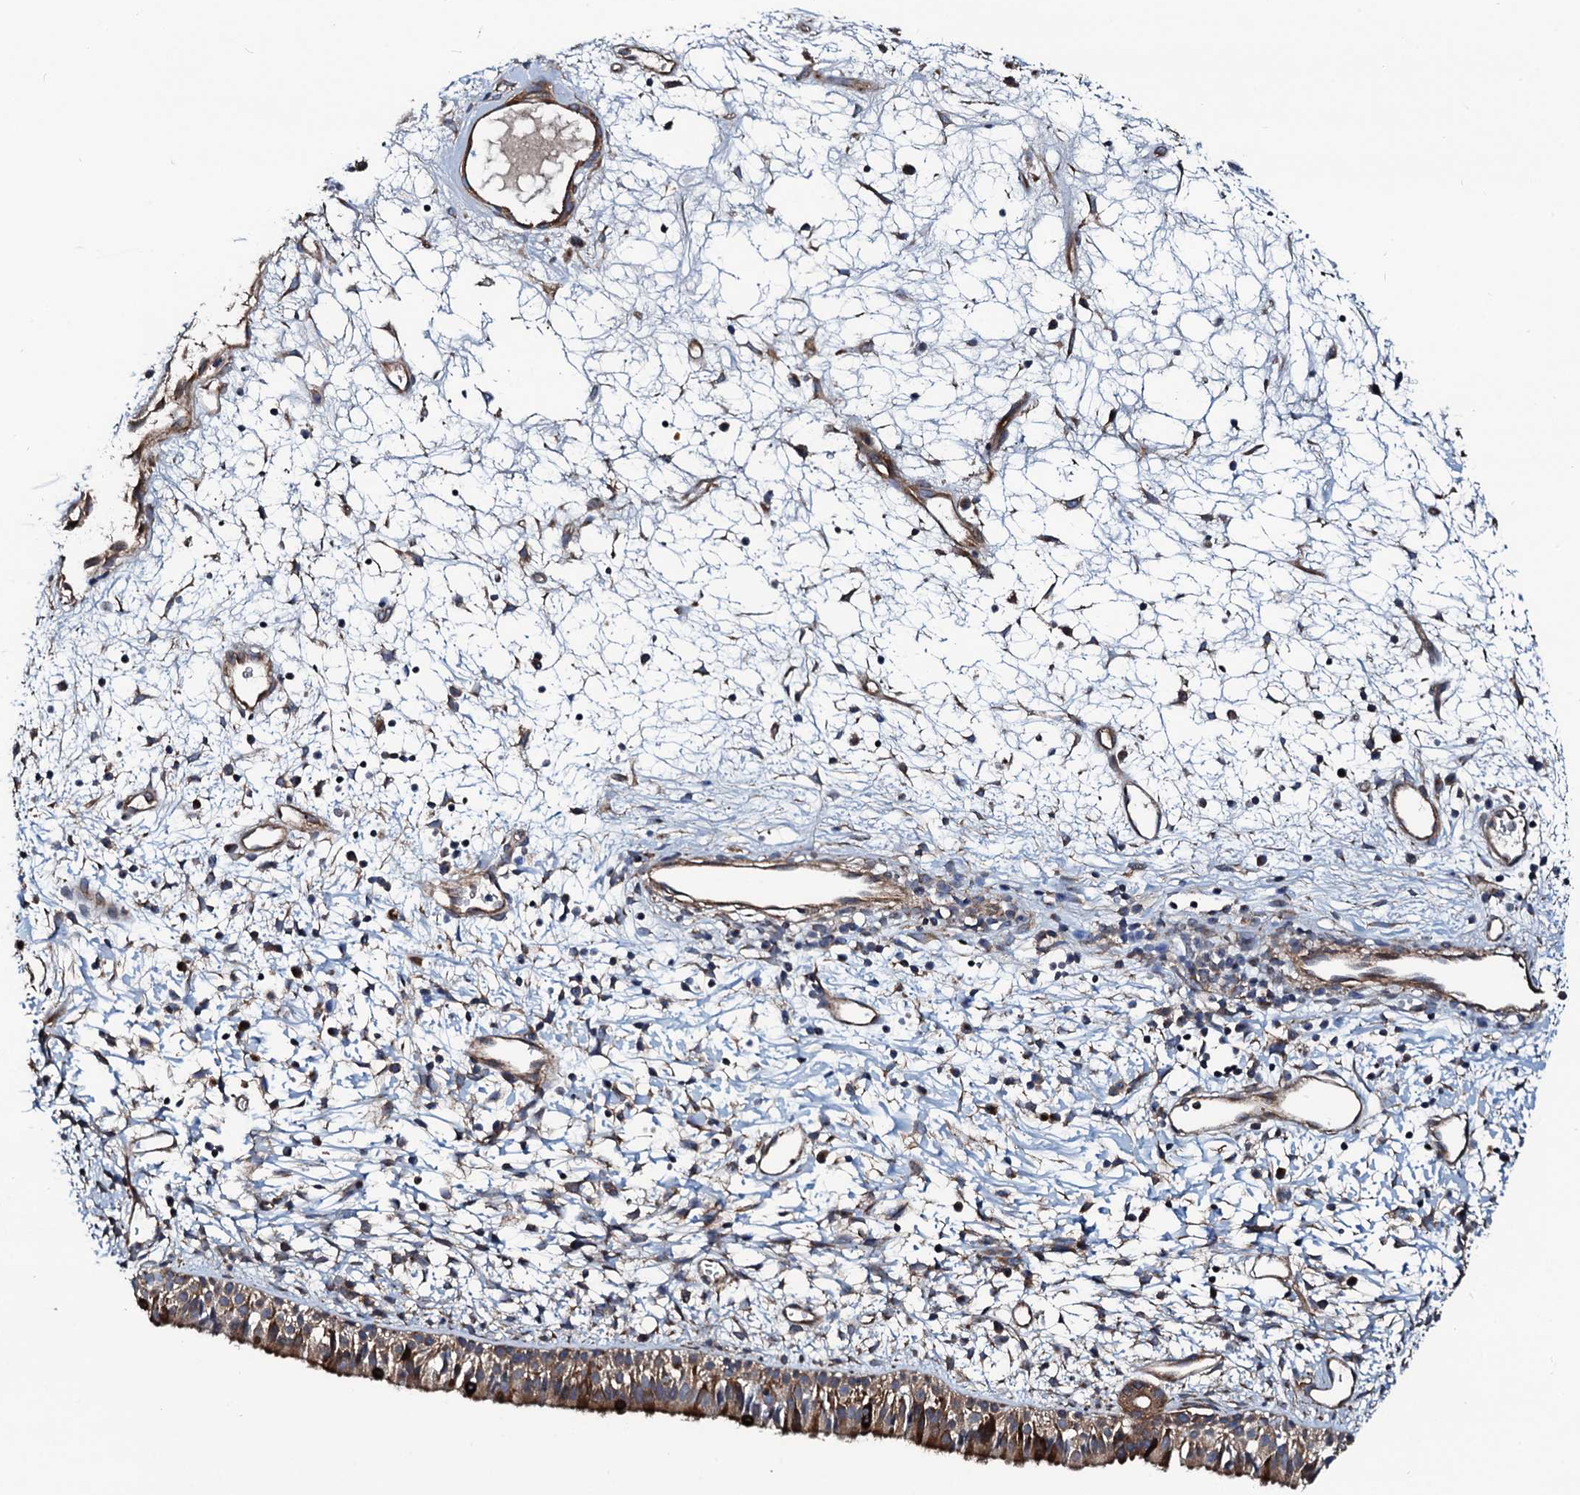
{"staining": {"intensity": "moderate", "quantity": ">75%", "location": "cytoplasmic/membranous"}, "tissue": "nasopharynx", "cell_type": "Respiratory epithelial cells", "image_type": "normal", "snomed": [{"axis": "morphology", "description": "Normal tissue, NOS"}, {"axis": "topography", "description": "Nasopharynx"}], "caption": "IHC histopathology image of normal nasopharynx: nasopharynx stained using immunohistochemistry exhibits medium levels of moderate protein expression localized specifically in the cytoplasmic/membranous of respiratory epithelial cells, appearing as a cytoplasmic/membranous brown color.", "gene": "NEK1", "patient": {"sex": "male", "age": 22}}